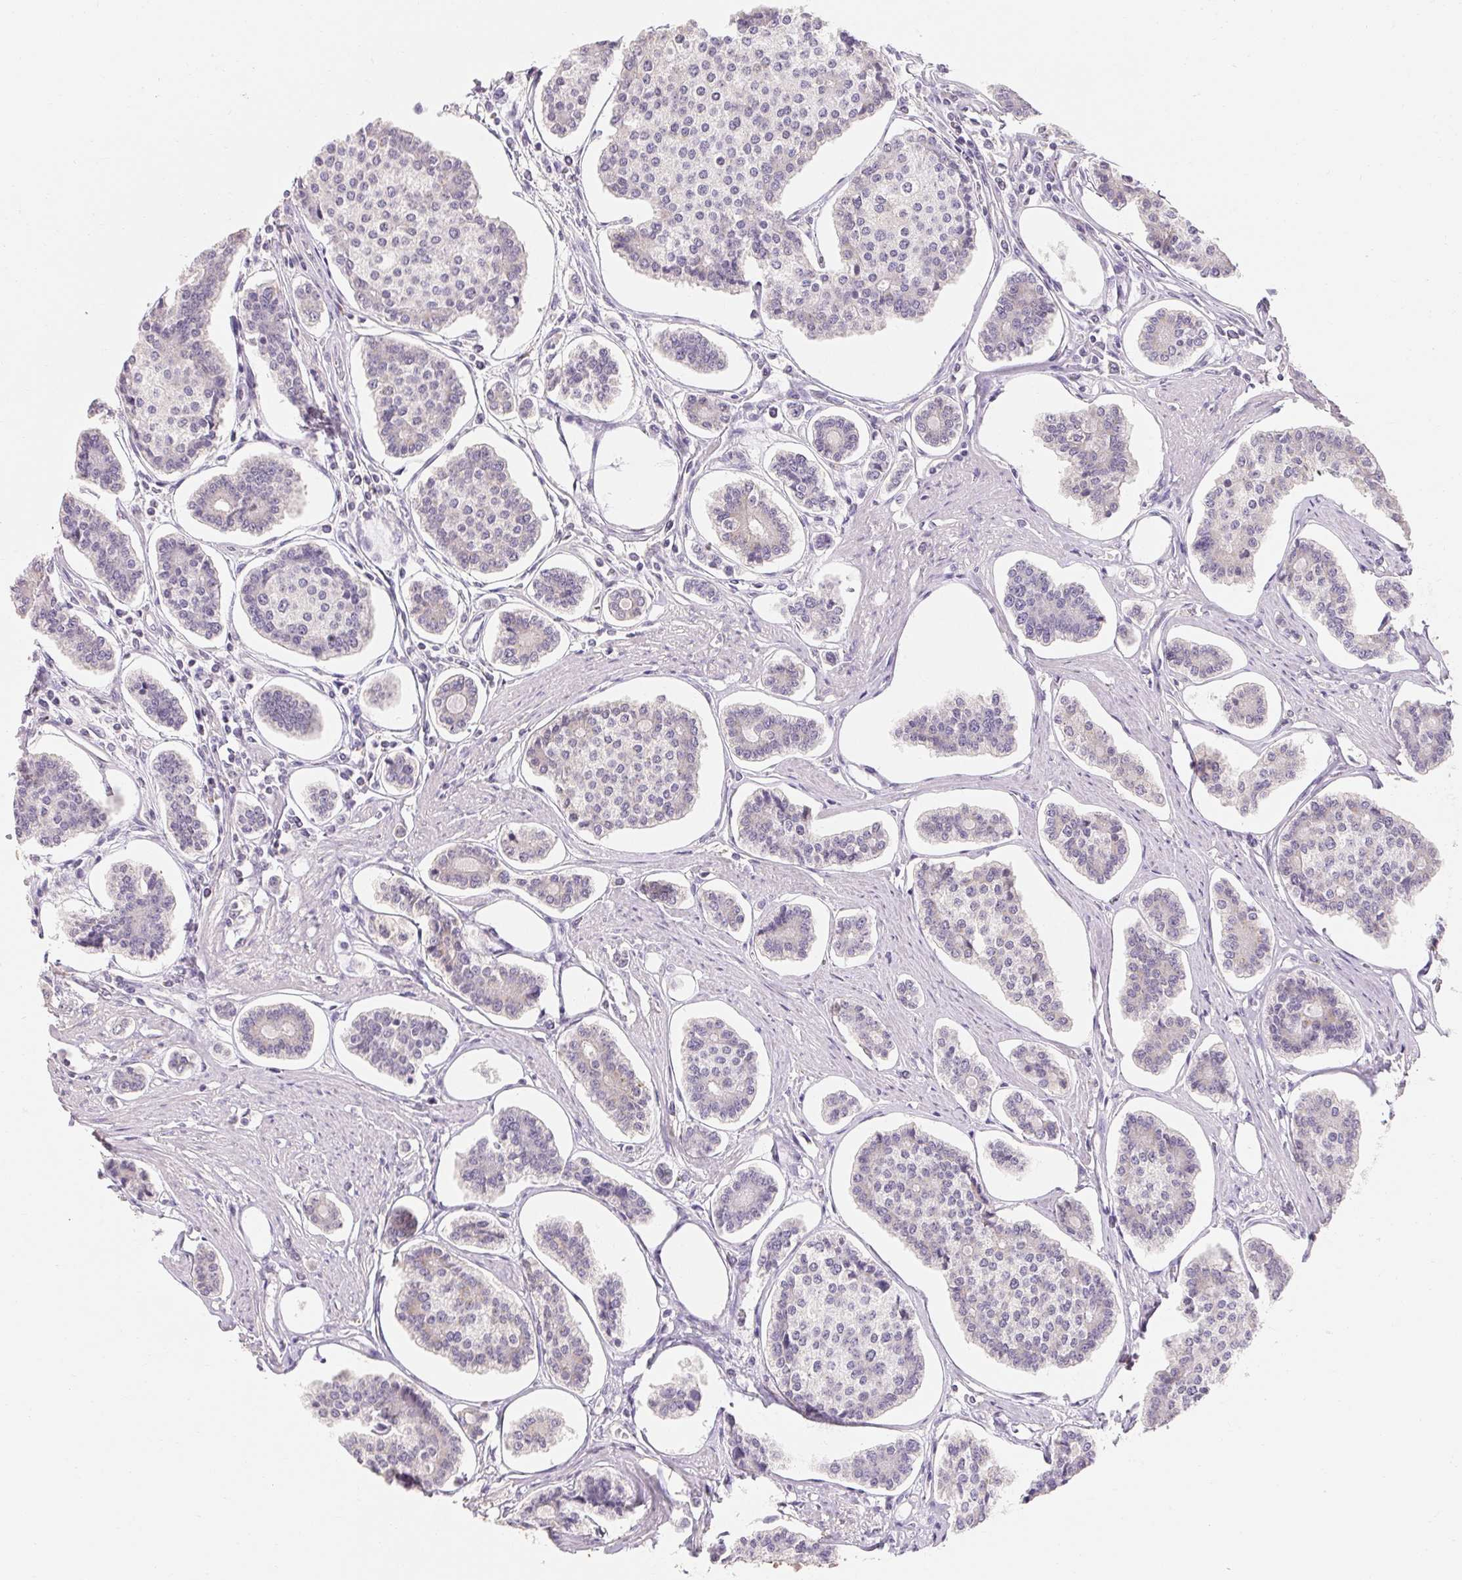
{"staining": {"intensity": "negative", "quantity": "none", "location": "none"}, "tissue": "carcinoid", "cell_type": "Tumor cells", "image_type": "cancer", "snomed": [{"axis": "morphology", "description": "Carcinoid, malignant, NOS"}, {"axis": "topography", "description": "Small intestine"}], "caption": "A histopathology image of carcinoid (malignant) stained for a protein reveals no brown staining in tumor cells.", "gene": "MAP7D2", "patient": {"sex": "female", "age": 65}}